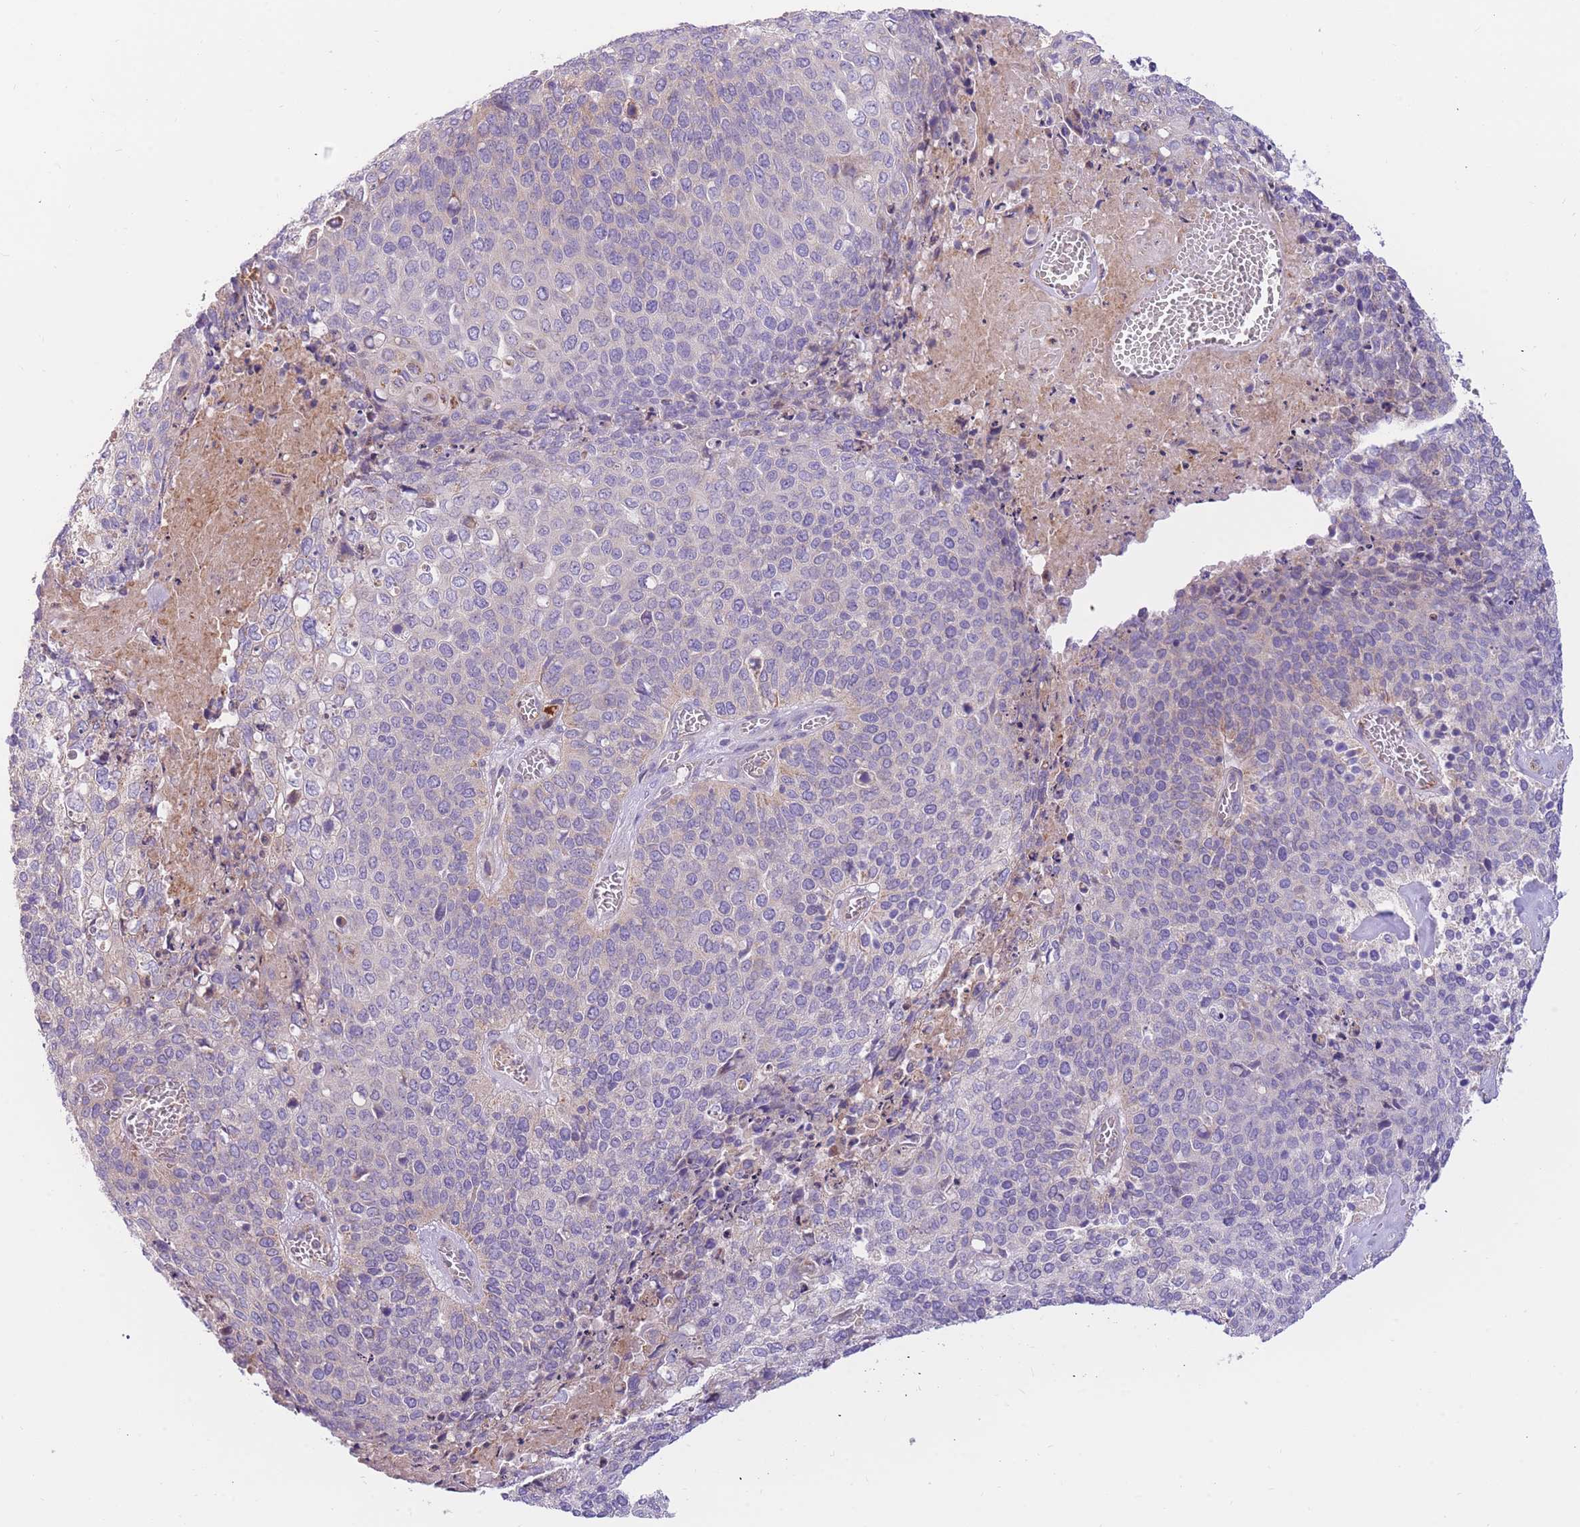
{"staining": {"intensity": "negative", "quantity": "none", "location": "none"}, "tissue": "cervical cancer", "cell_type": "Tumor cells", "image_type": "cancer", "snomed": [{"axis": "morphology", "description": "Squamous cell carcinoma, NOS"}, {"axis": "topography", "description": "Cervix"}], "caption": "There is no significant expression in tumor cells of cervical cancer. (DAB (3,3'-diaminobenzidine) immunohistochemistry, high magnification).", "gene": "SULT1A1", "patient": {"sex": "female", "age": 39}}